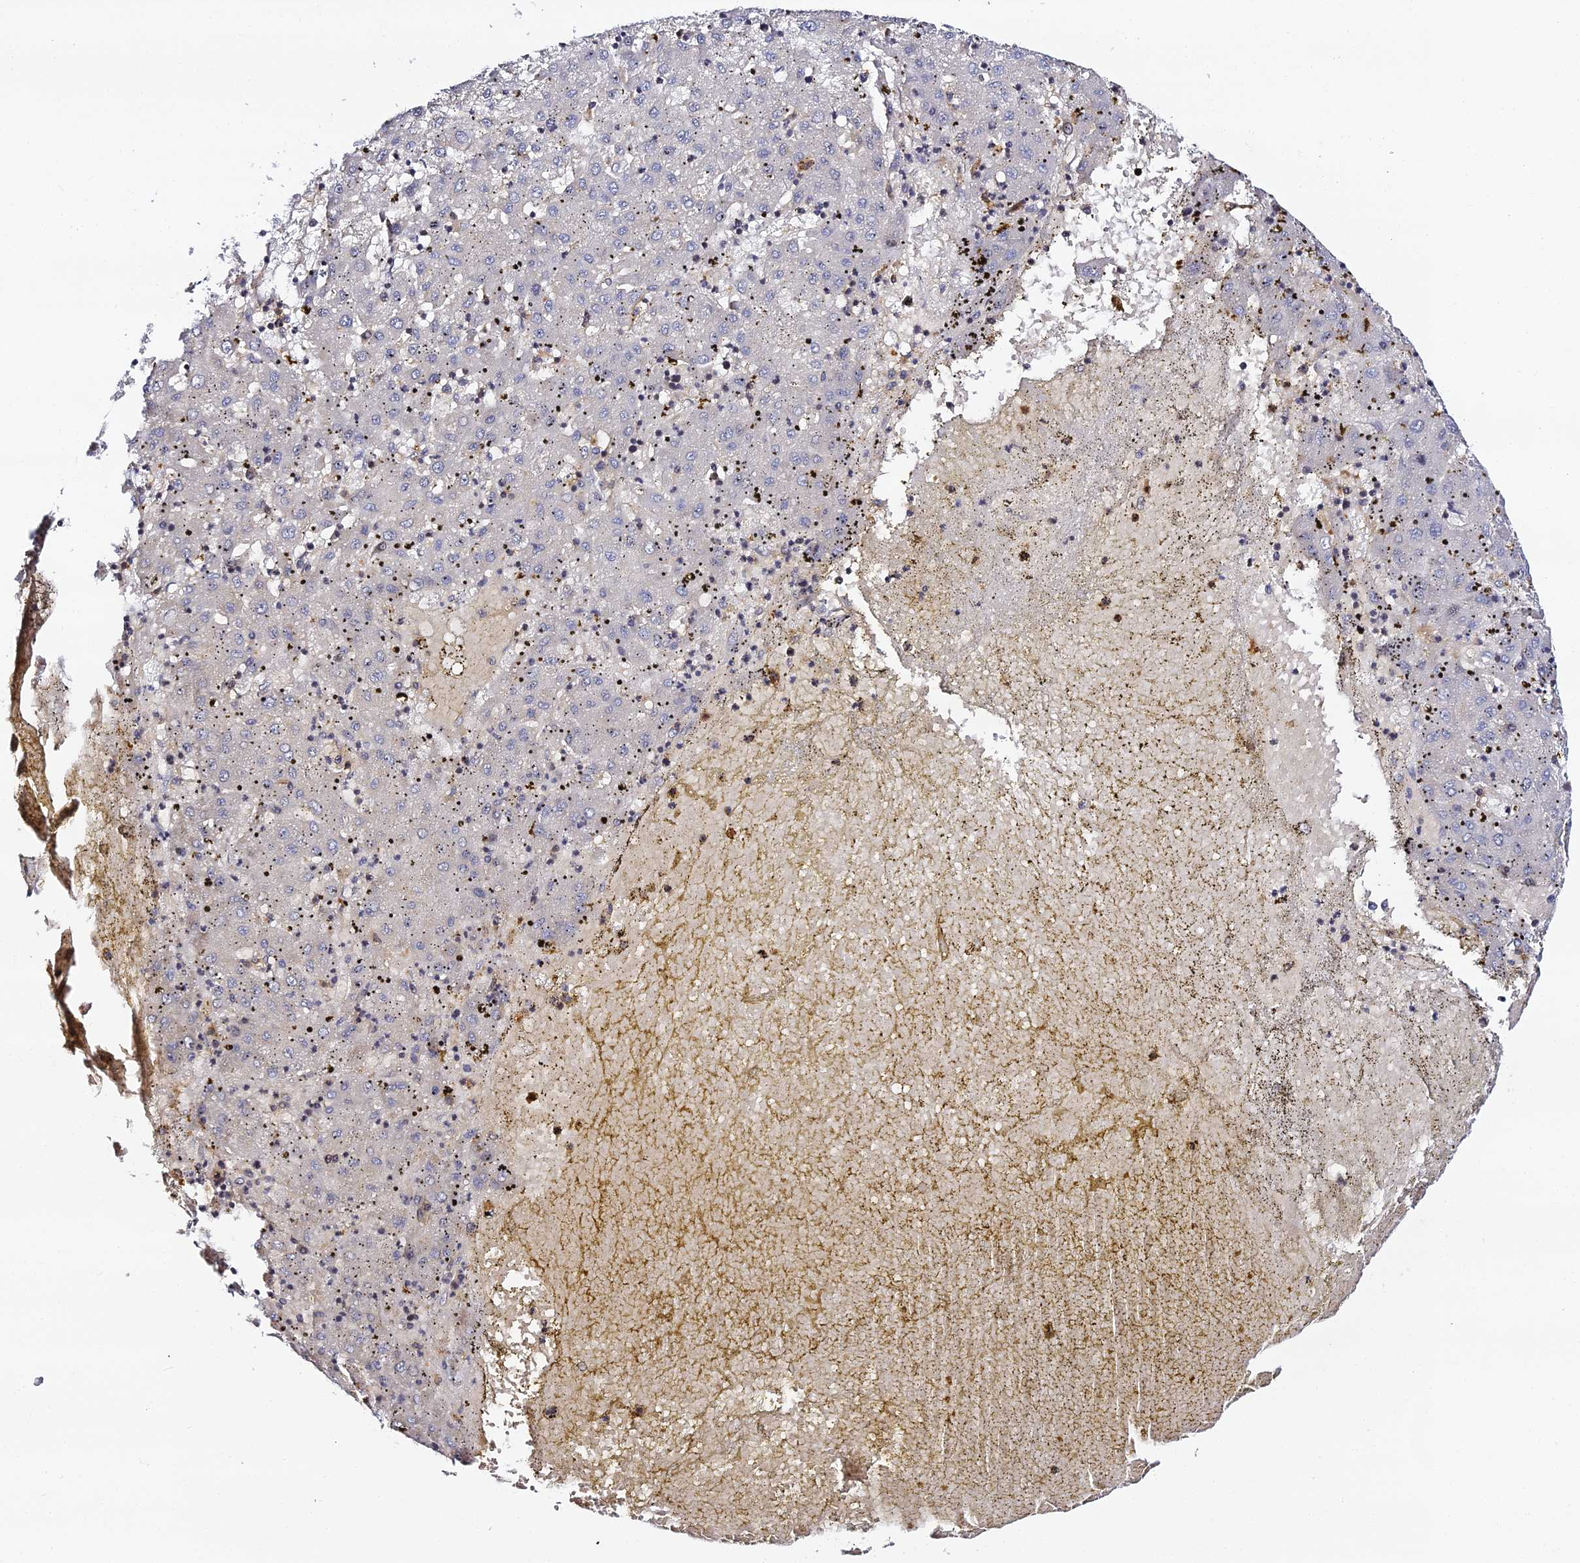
{"staining": {"intensity": "negative", "quantity": "none", "location": "none"}, "tissue": "liver cancer", "cell_type": "Tumor cells", "image_type": "cancer", "snomed": [{"axis": "morphology", "description": "Carcinoma, Hepatocellular, NOS"}, {"axis": "topography", "description": "Liver"}], "caption": "This is an immunohistochemistry (IHC) photomicrograph of hepatocellular carcinoma (liver). There is no staining in tumor cells.", "gene": "IL4I1", "patient": {"sex": "male", "age": 72}}